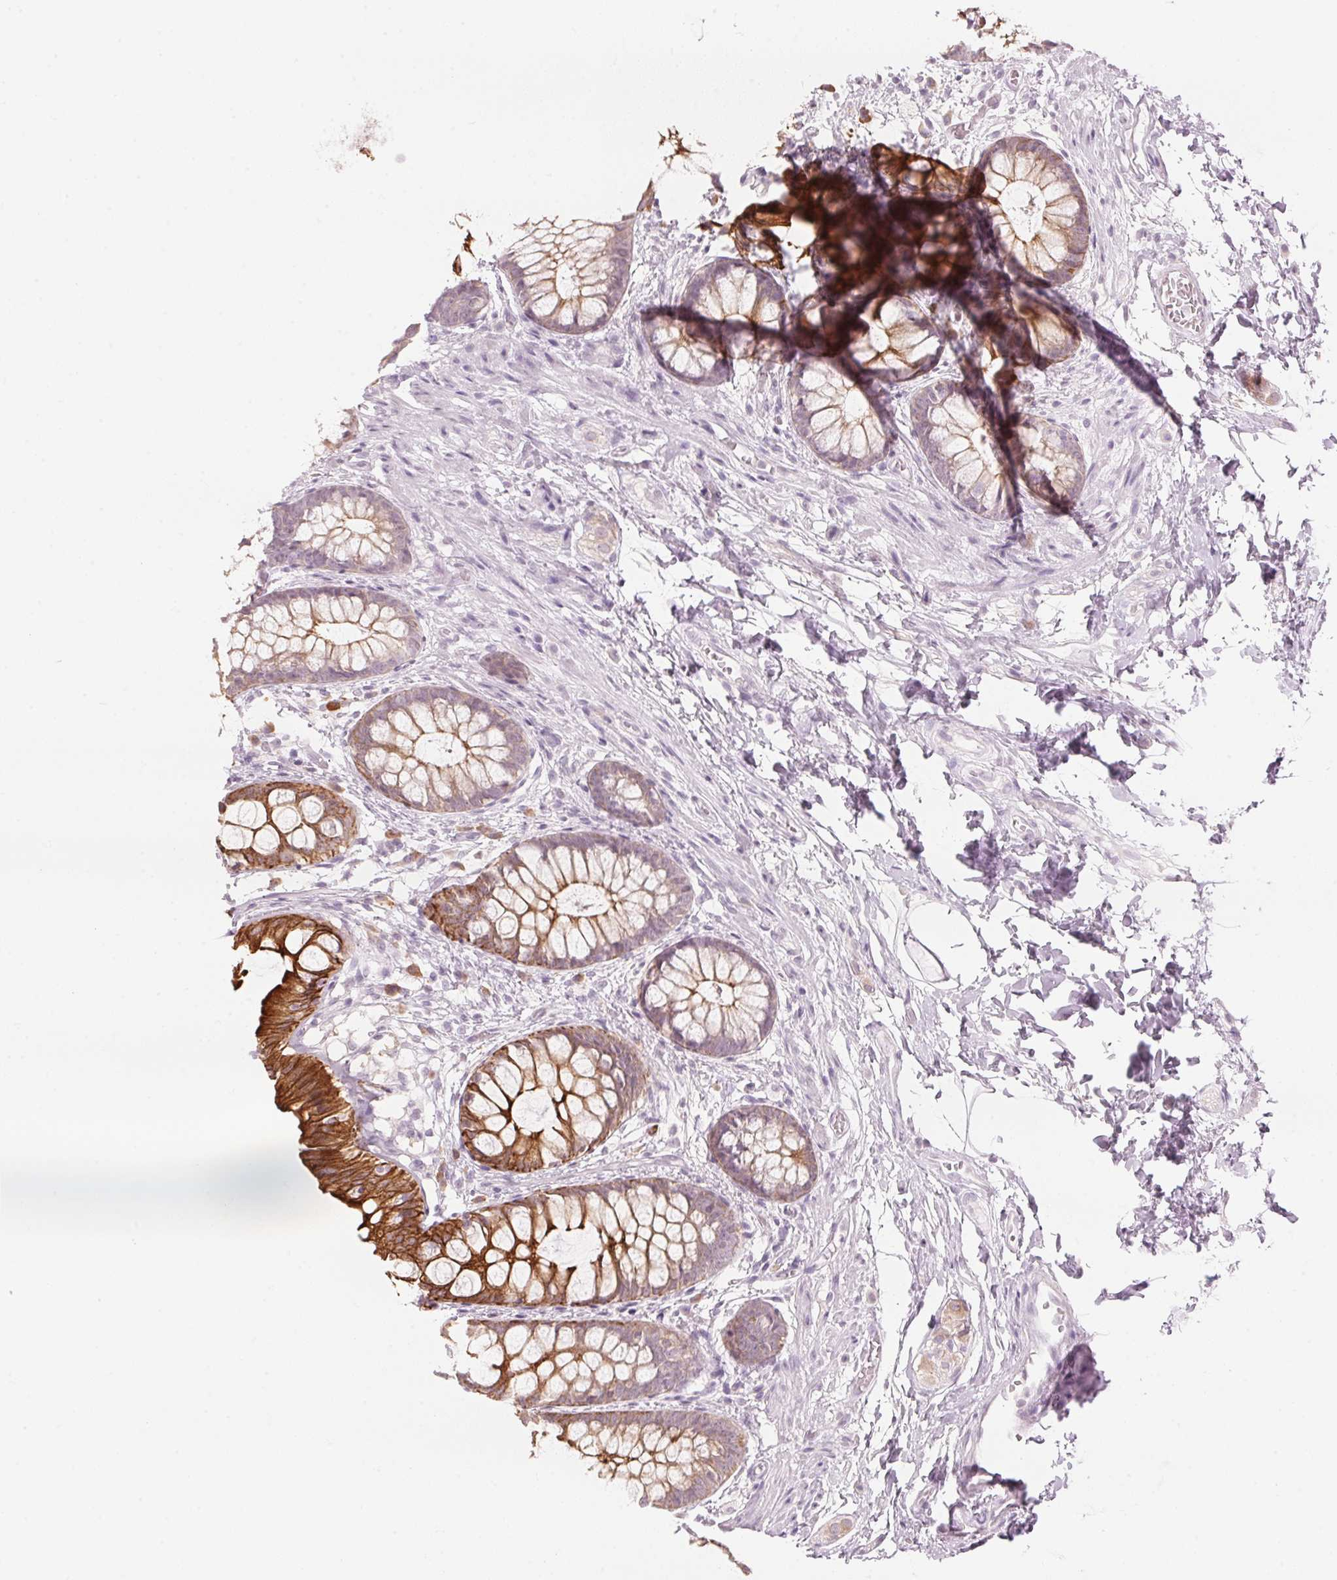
{"staining": {"intensity": "strong", "quantity": ">75%", "location": "cytoplasmic/membranous"}, "tissue": "rectum", "cell_type": "Glandular cells", "image_type": "normal", "snomed": [{"axis": "morphology", "description": "Normal tissue, NOS"}, {"axis": "topography", "description": "Rectum"}], "caption": "Protein analysis of normal rectum reveals strong cytoplasmic/membranous staining in approximately >75% of glandular cells.", "gene": "SCTR", "patient": {"sex": "female", "age": 62}}